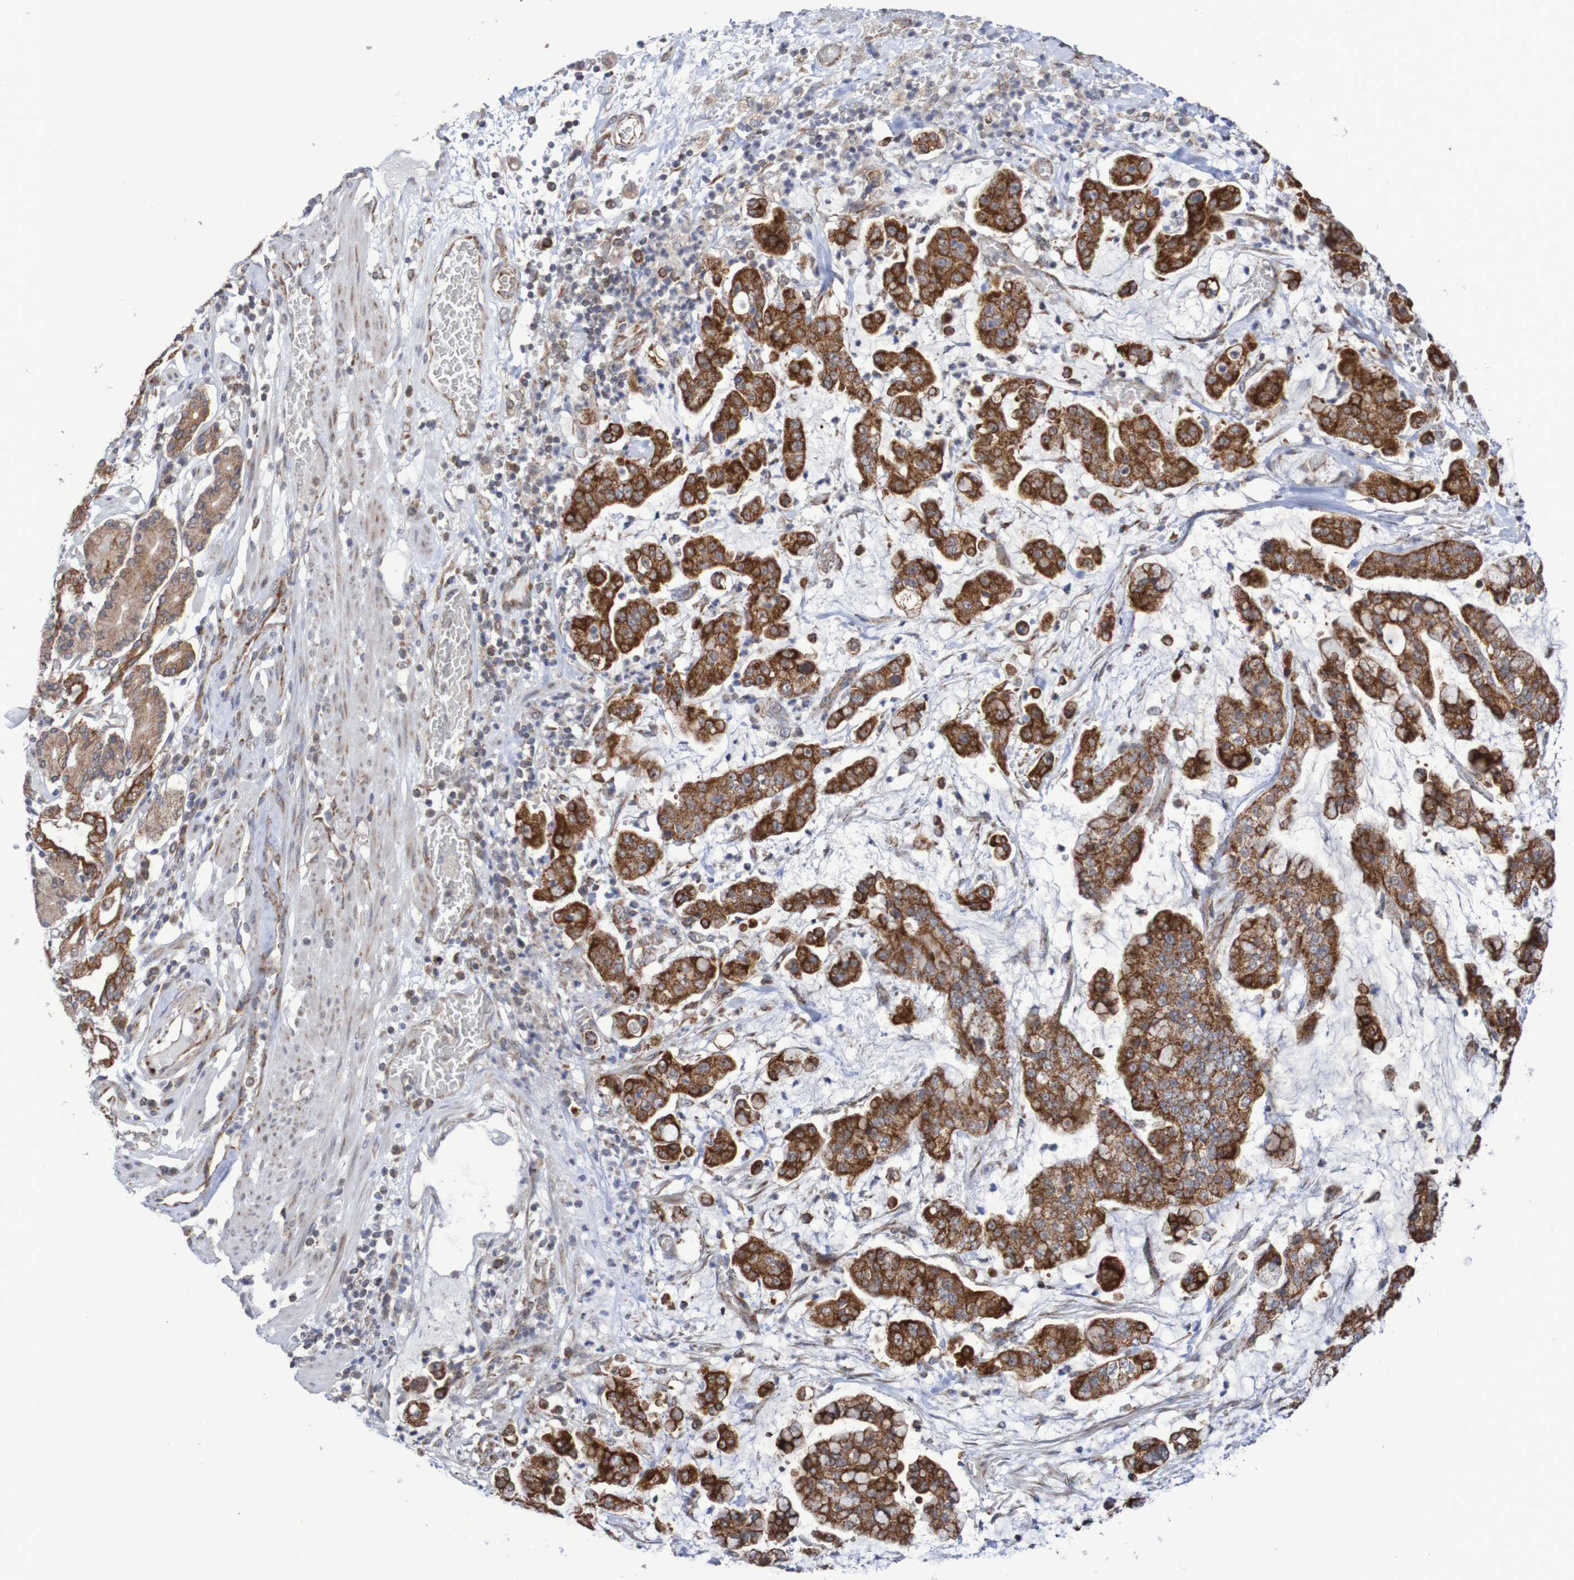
{"staining": {"intensity": "strong", "quantity": ">75%", "location": "cytoplasmic/membranous"}, "tissue": "stomach cancer", "cell_type": "Tumor cells", "image_type": "cancer", "snomed": [{"axis": "morphology", "description": "Normal tissue, NOS"}, {"axis": "morphology", "description": "Adenocarcinoma, NOS"}, {"axis": "topography", "description": "Stomach, upper"}, {"axis": "topography", "description": "Stomach"}], "caption": "A high-resolution image shows immunohistochemistry staining of stomach cancer (adenocarcinoma), which shows strong cytoplasmic/membranous positivity in about >75% of tumor cells.", "gene": "DVL1", "patient": {"sex": "male", "age": 76}}